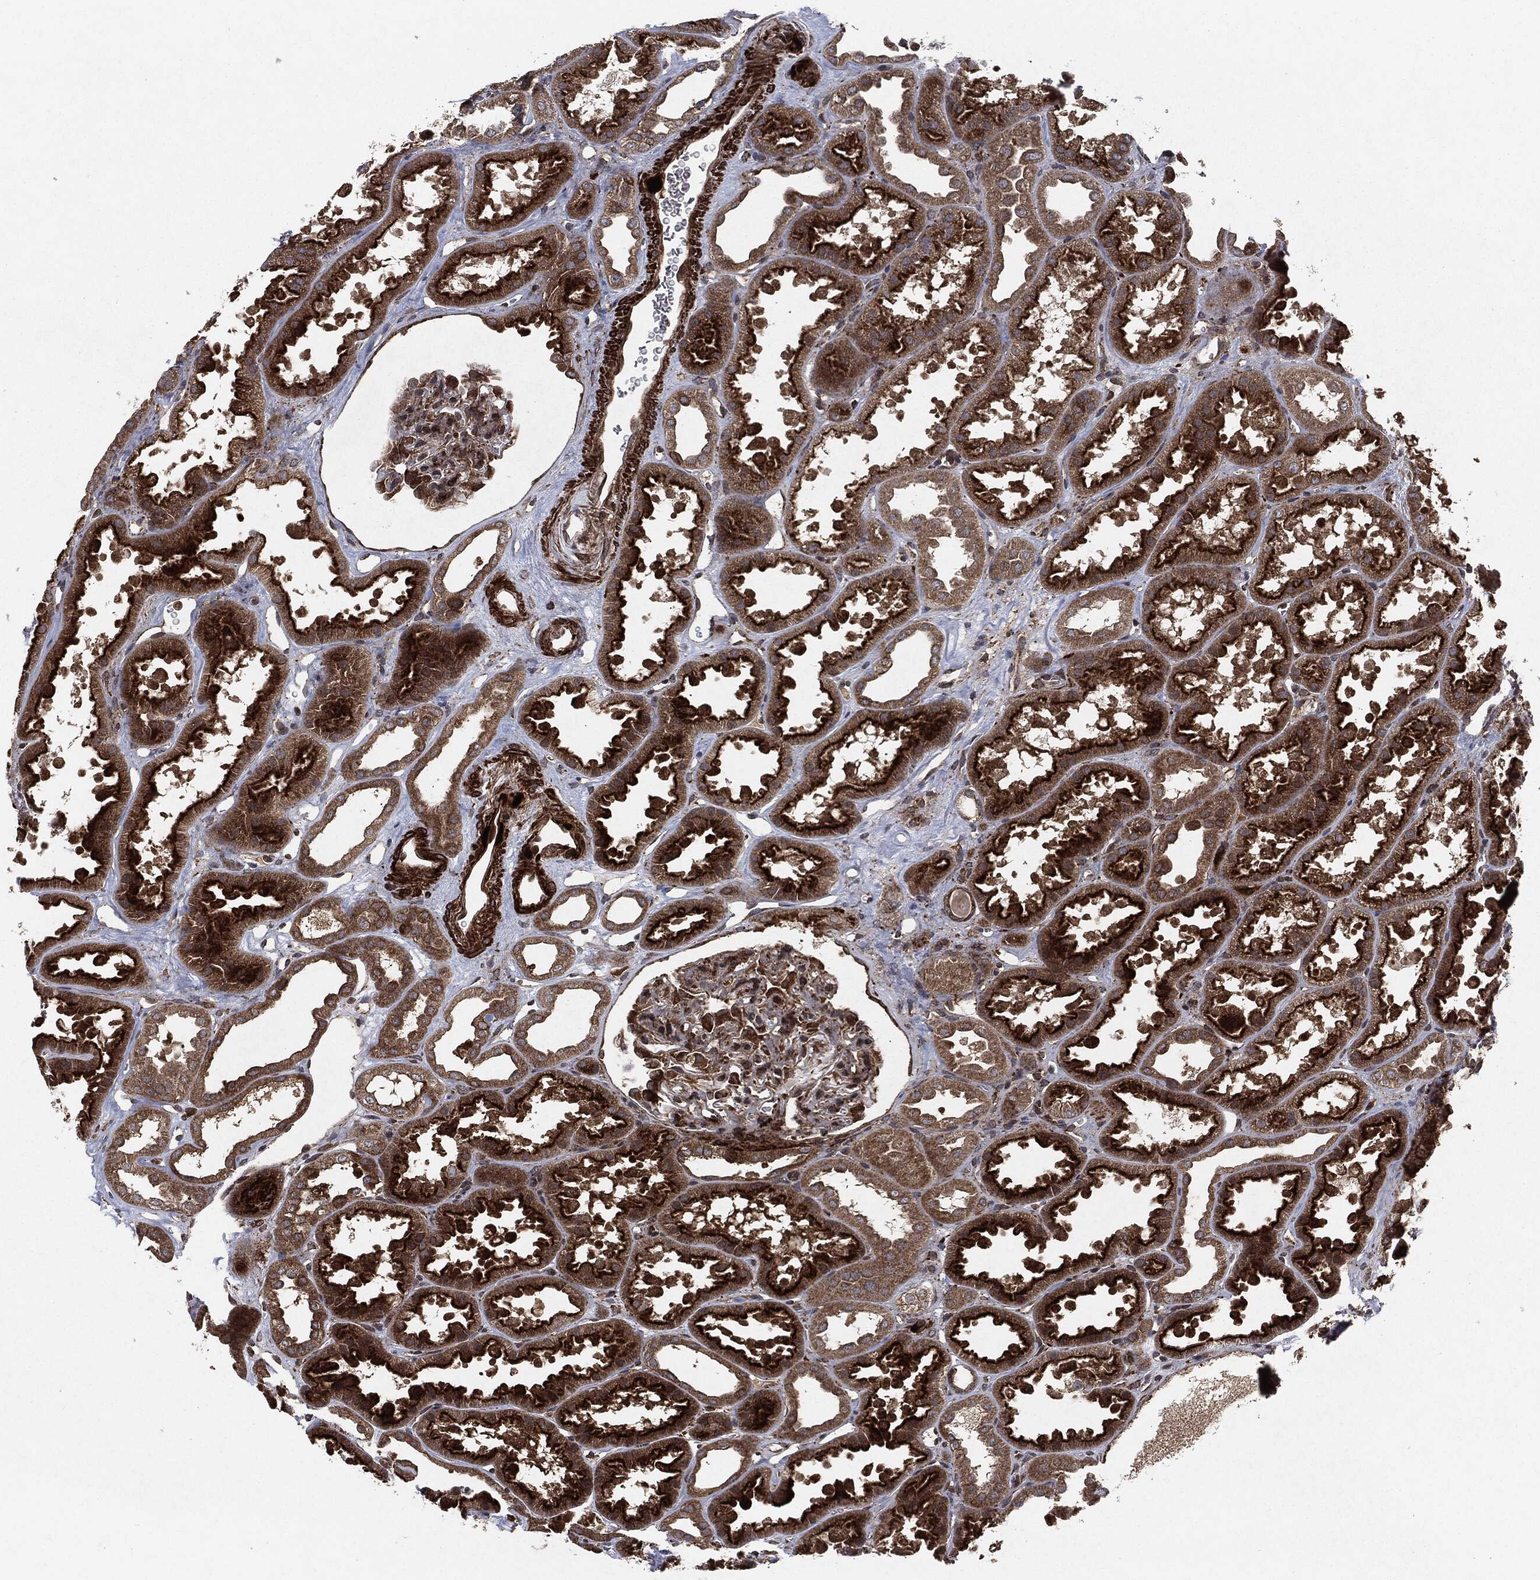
{"staining": {"intensity": "strong", "quantity": "<25%", "location": "cytoplasmic/membranous"}, "tissue": "kidney", "cell_type": "Cells in glomeruli", "image_type": "normal", "snomed": [{"axis": "morphology", "description": "Normal tissue, NOS"}, {"axis": "topography", "description": "Kidney"}], "caption": "A medium amount of strong cytoplasmic/membranous positivity is seen in approximately <25% of cells in glomeruli in unremarkable kidney.", "gene": "RAF1", "patient": {"sex": "male", "age": 61}}